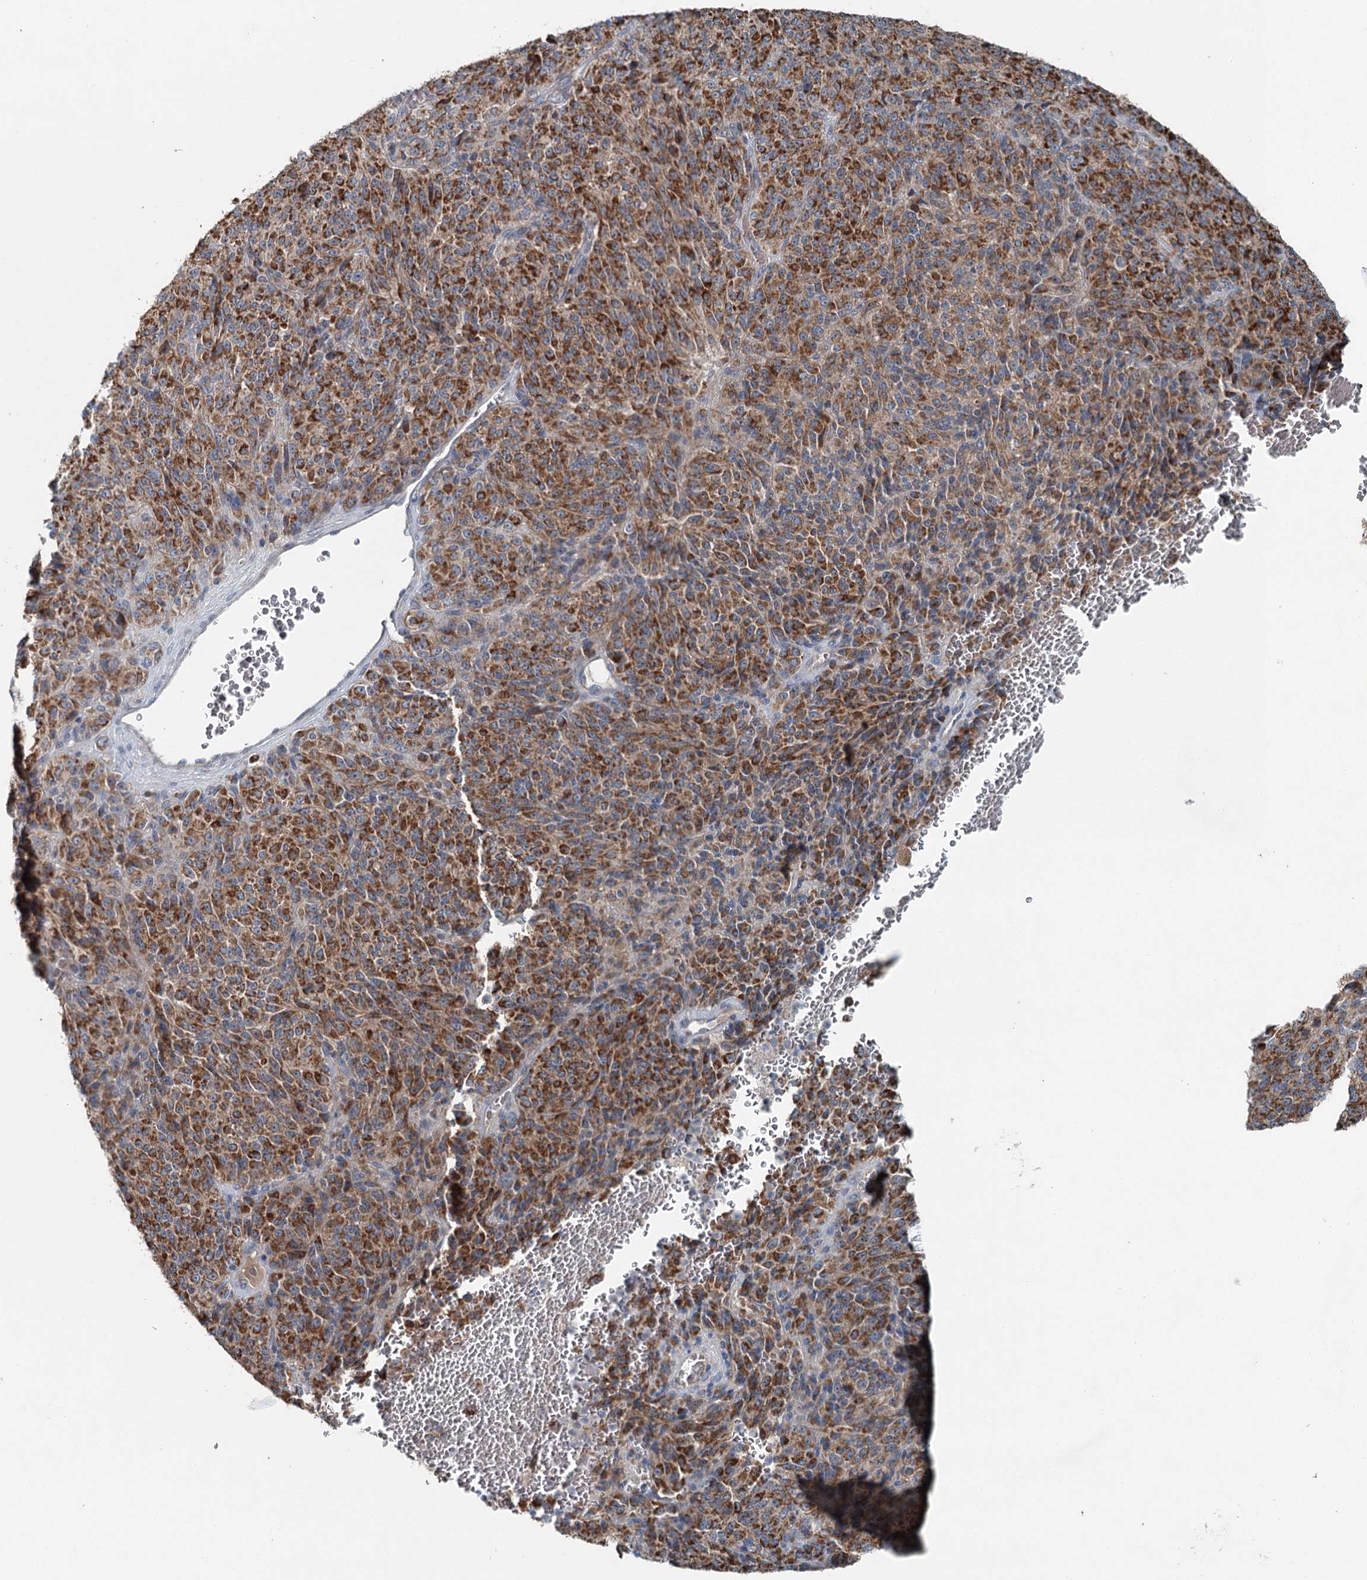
{"staining": {"intensity": "strong", "quantity": "25%-75%", "location": "cytoplasmic/membranous"}, "tissue": "melanoma", "cell_type": "Tumor cells", "image_type": "cancer", "snomed": [{"axis": "morphology", "description": "Malignant melanoma, Metastatic site"}, {"axis": "topography", "description": "Brain"}], "caption": "Malignant melanoma (metastatic site) tissue exhibits strong cytoplasmic/membranous staining in approximately 25%-75% of tumor cells", "gene": "CHCHD5", "patient": {"sex": "female", "age": 56}}